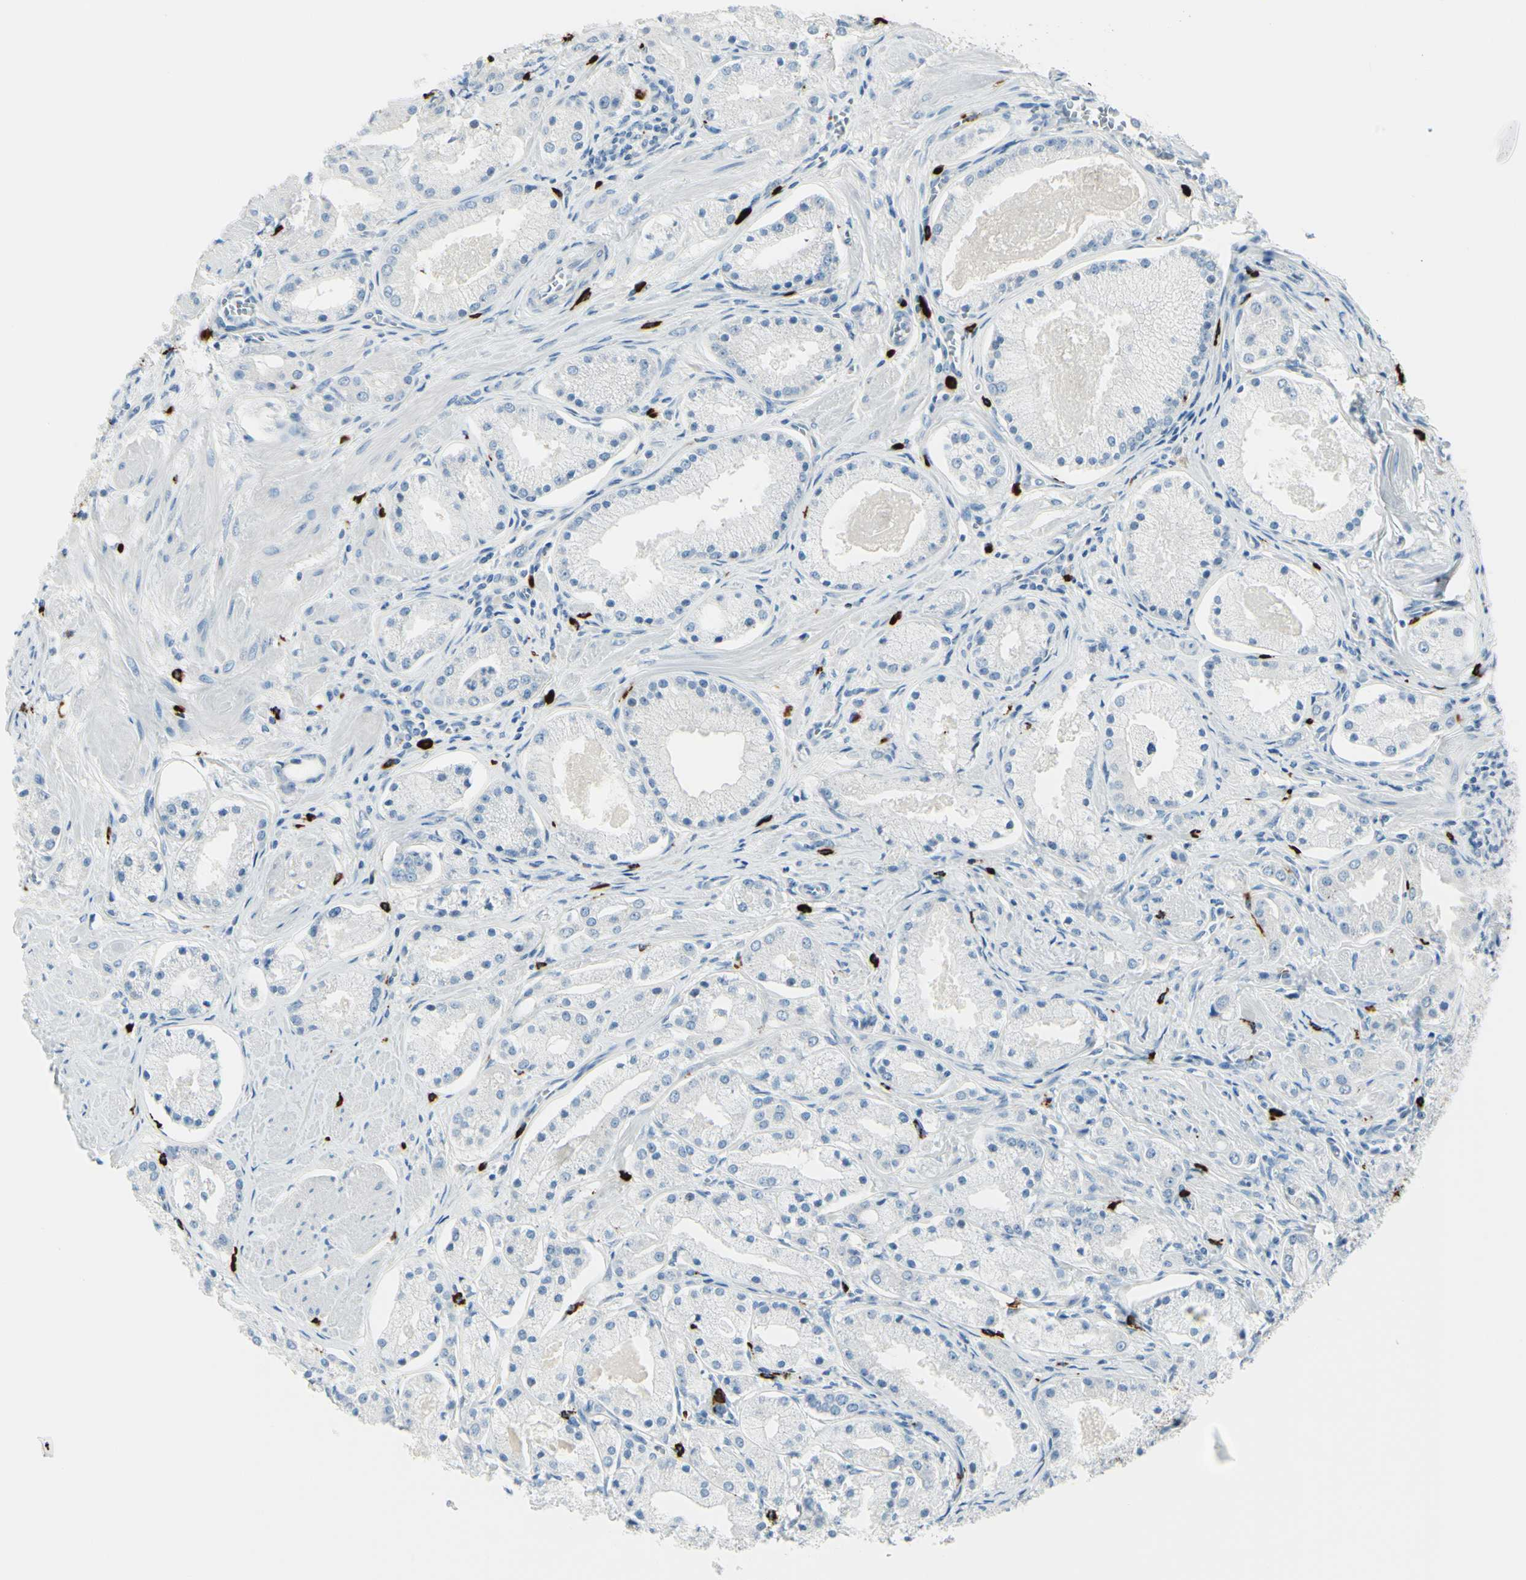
{"staining": {"intensity": "negative", "quantity": "none", "location": "none"}, "tissue": "prostate cancer", "cell_type": "Tumor cells", "image_type": "cancer", "snomed": [{"axis": "morphology", "description": "Adenocarcinoma, High grade"}, {"axis": "topography", "description": "Prostate"}], "caption": "Tumor cells are negative for protein expression in human prostate cancer (adenocarcinoma (high-grade)).", "gene": "DLG4", "patient": {"sex": "male", "age": 66}}